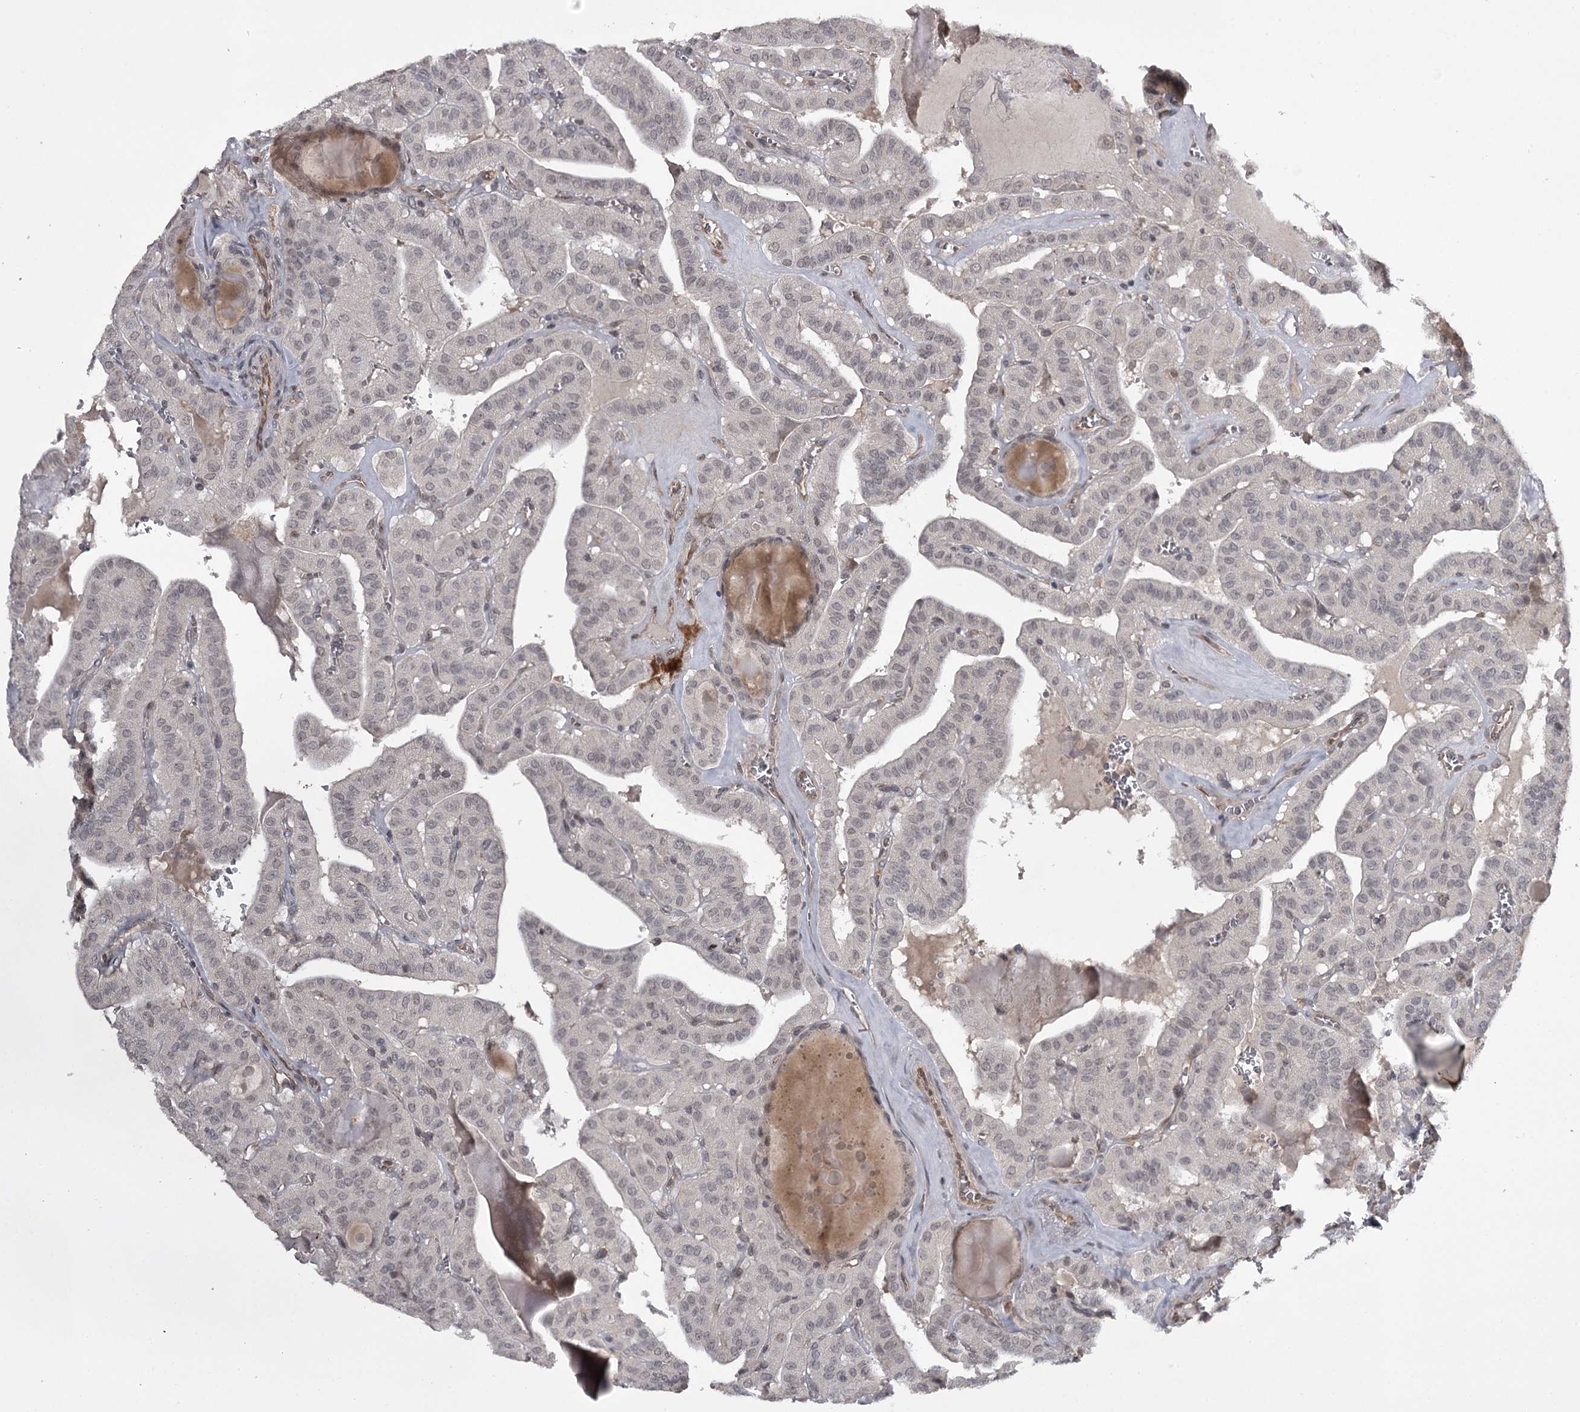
{"staining": {"intensity": "negative", "quantity": "none", "location": "none"}, "tissue": "thyroid cancer", "cell_type": "Tumor cells", "image_type": "cancer", "snomed": [{"axis": "morphology", "description": "Papillary adenocarcinoma, NOS"}, {"axis": "topography", "description": "Thyroid gland"}], "caption": "Tumor cells show no significant staining in thyroid papillary adenocarcinoma.", "gene": "CWF19L2", "patient": {"sex": "male", "age": 52}}